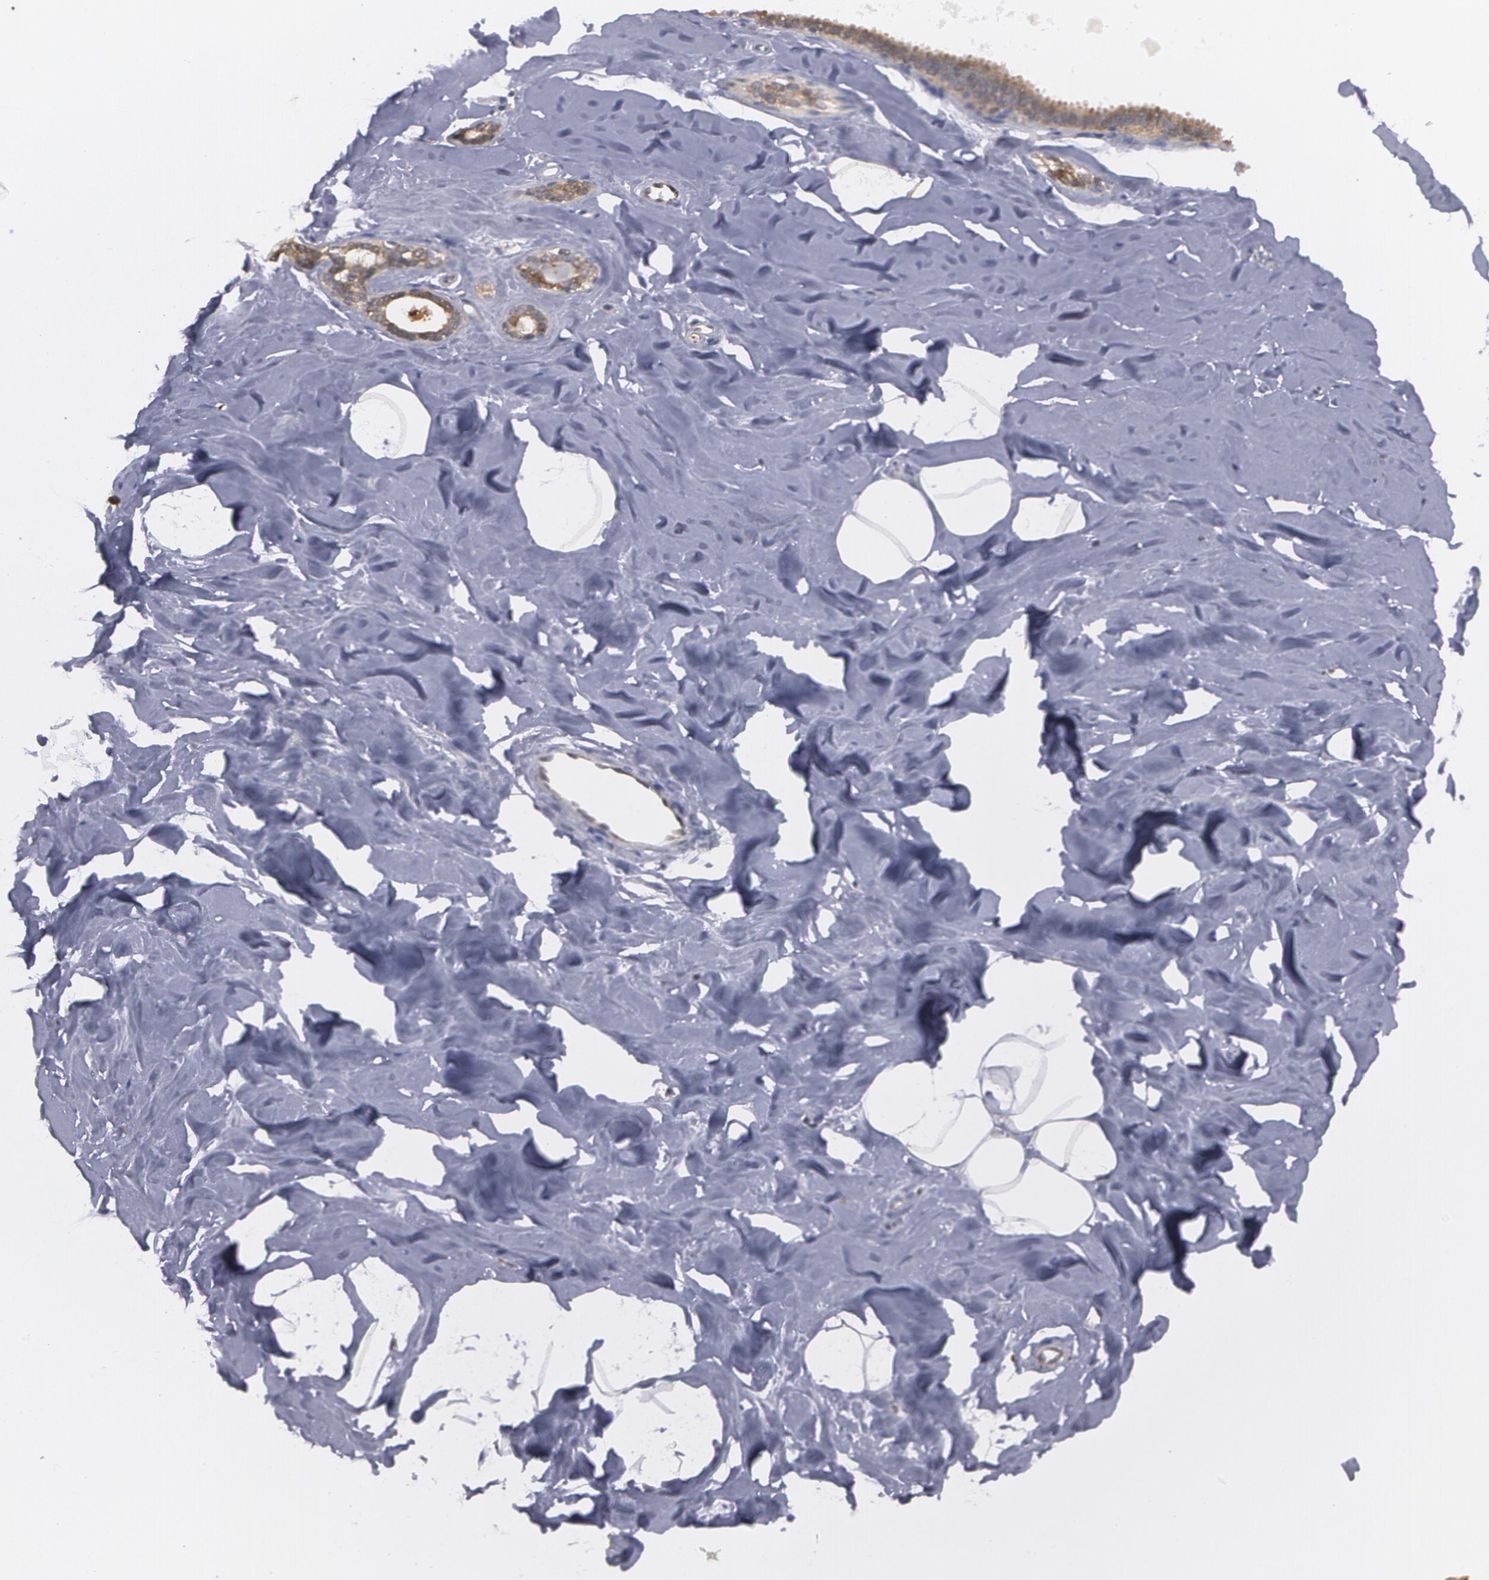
{"staining": {"intensity": "negative", "quantity": "none", "location": "none"}, "tissue": "breast", "cell_type": "Adipocytes", "image_type": "normal", "snomed": [{"axis": "morphology", "description": "Normal tissue, NOS"}, {"axis": "topography", "description": "Breast"}], "caption": "Immunohistochemical staining of benign breast reveals no significant staining in adipocytes. (DAB (3,3'-diaminobenzidine) immunohistochemistry (IHC) with hematoxylin counter stain).", "gene": "MTHFD1", "patient": {"sex": "female", "age": 54}}